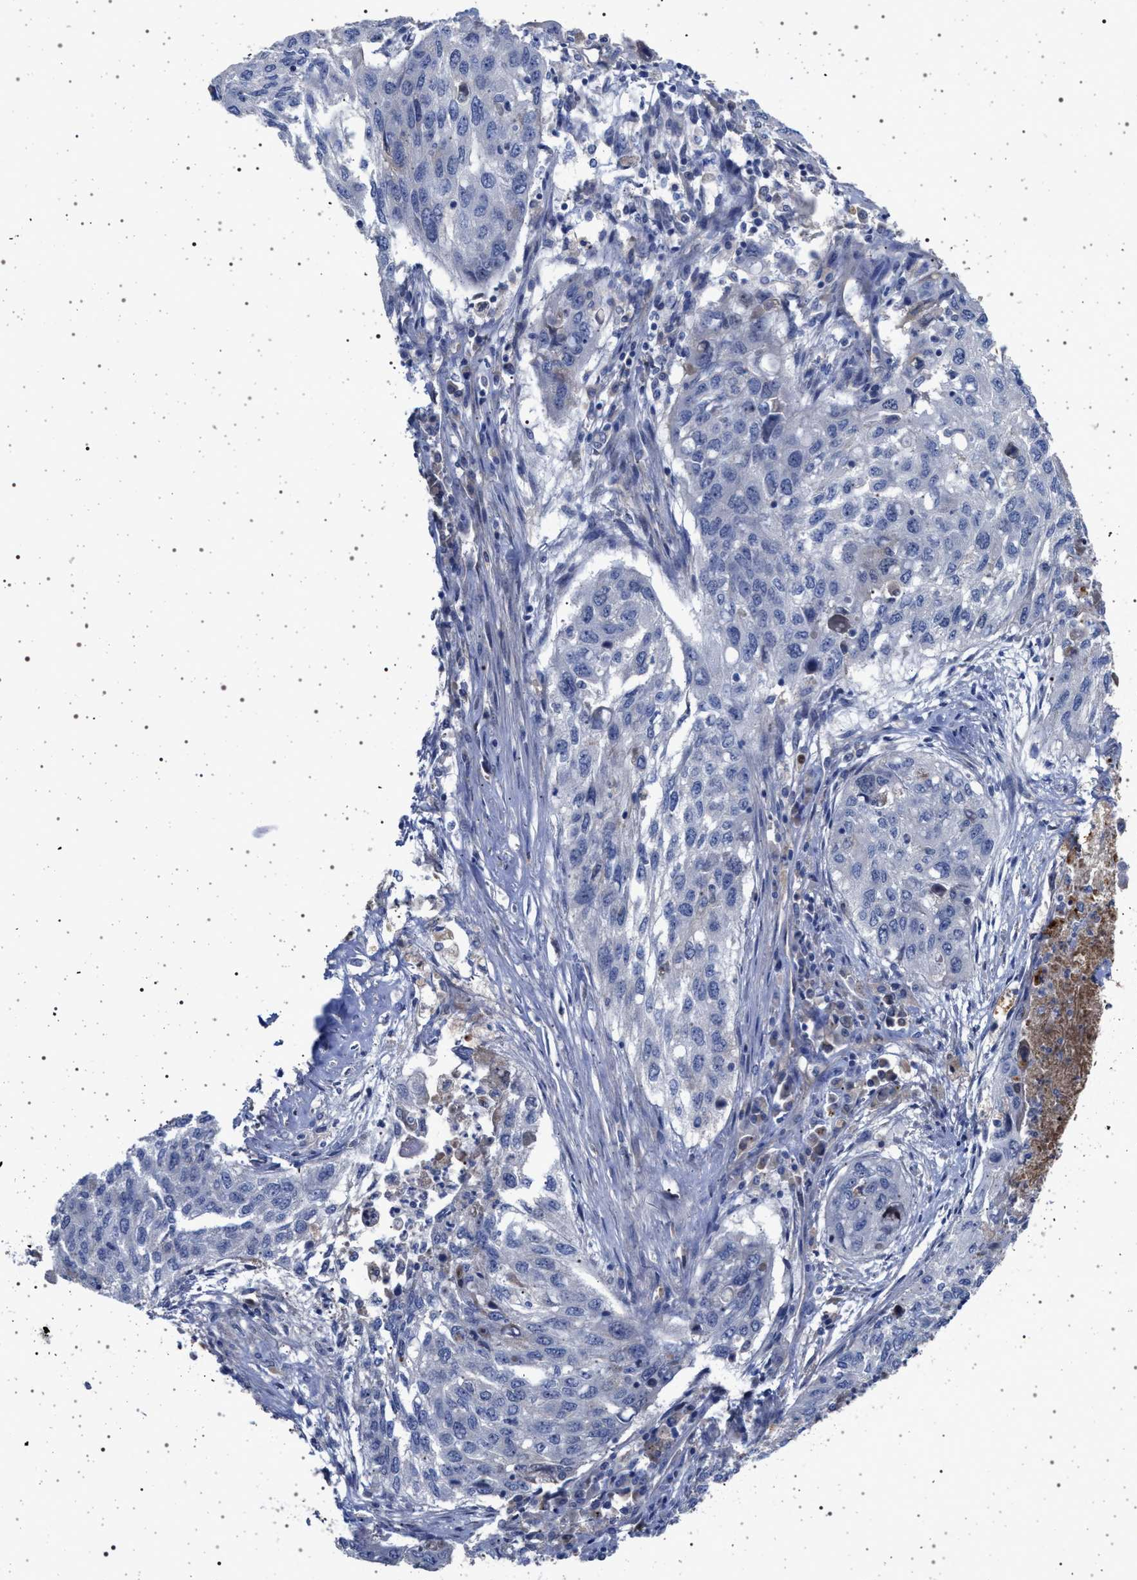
{"staining": {"intensity": "negative", "quantity": "none", "location": "none"}, "tissue": "lung cancer", "cell_type": "Tumor cells", "image_type": "cancer", "snomed": [{"axis": "morphology", "description": "Squamous cell carcinoma, NOS"}, {"axis": "topography", "description": "Lung"}], "caption": "High magnification brightfield microscopy of lung cancer (squamous cell carcinoma) stained with DAB (brown) and counterstained with hematoxylin (blue): tumor cells show no significant expression.", "gene": "RBM48", "patient": {"sex": "female", "age": 63}}